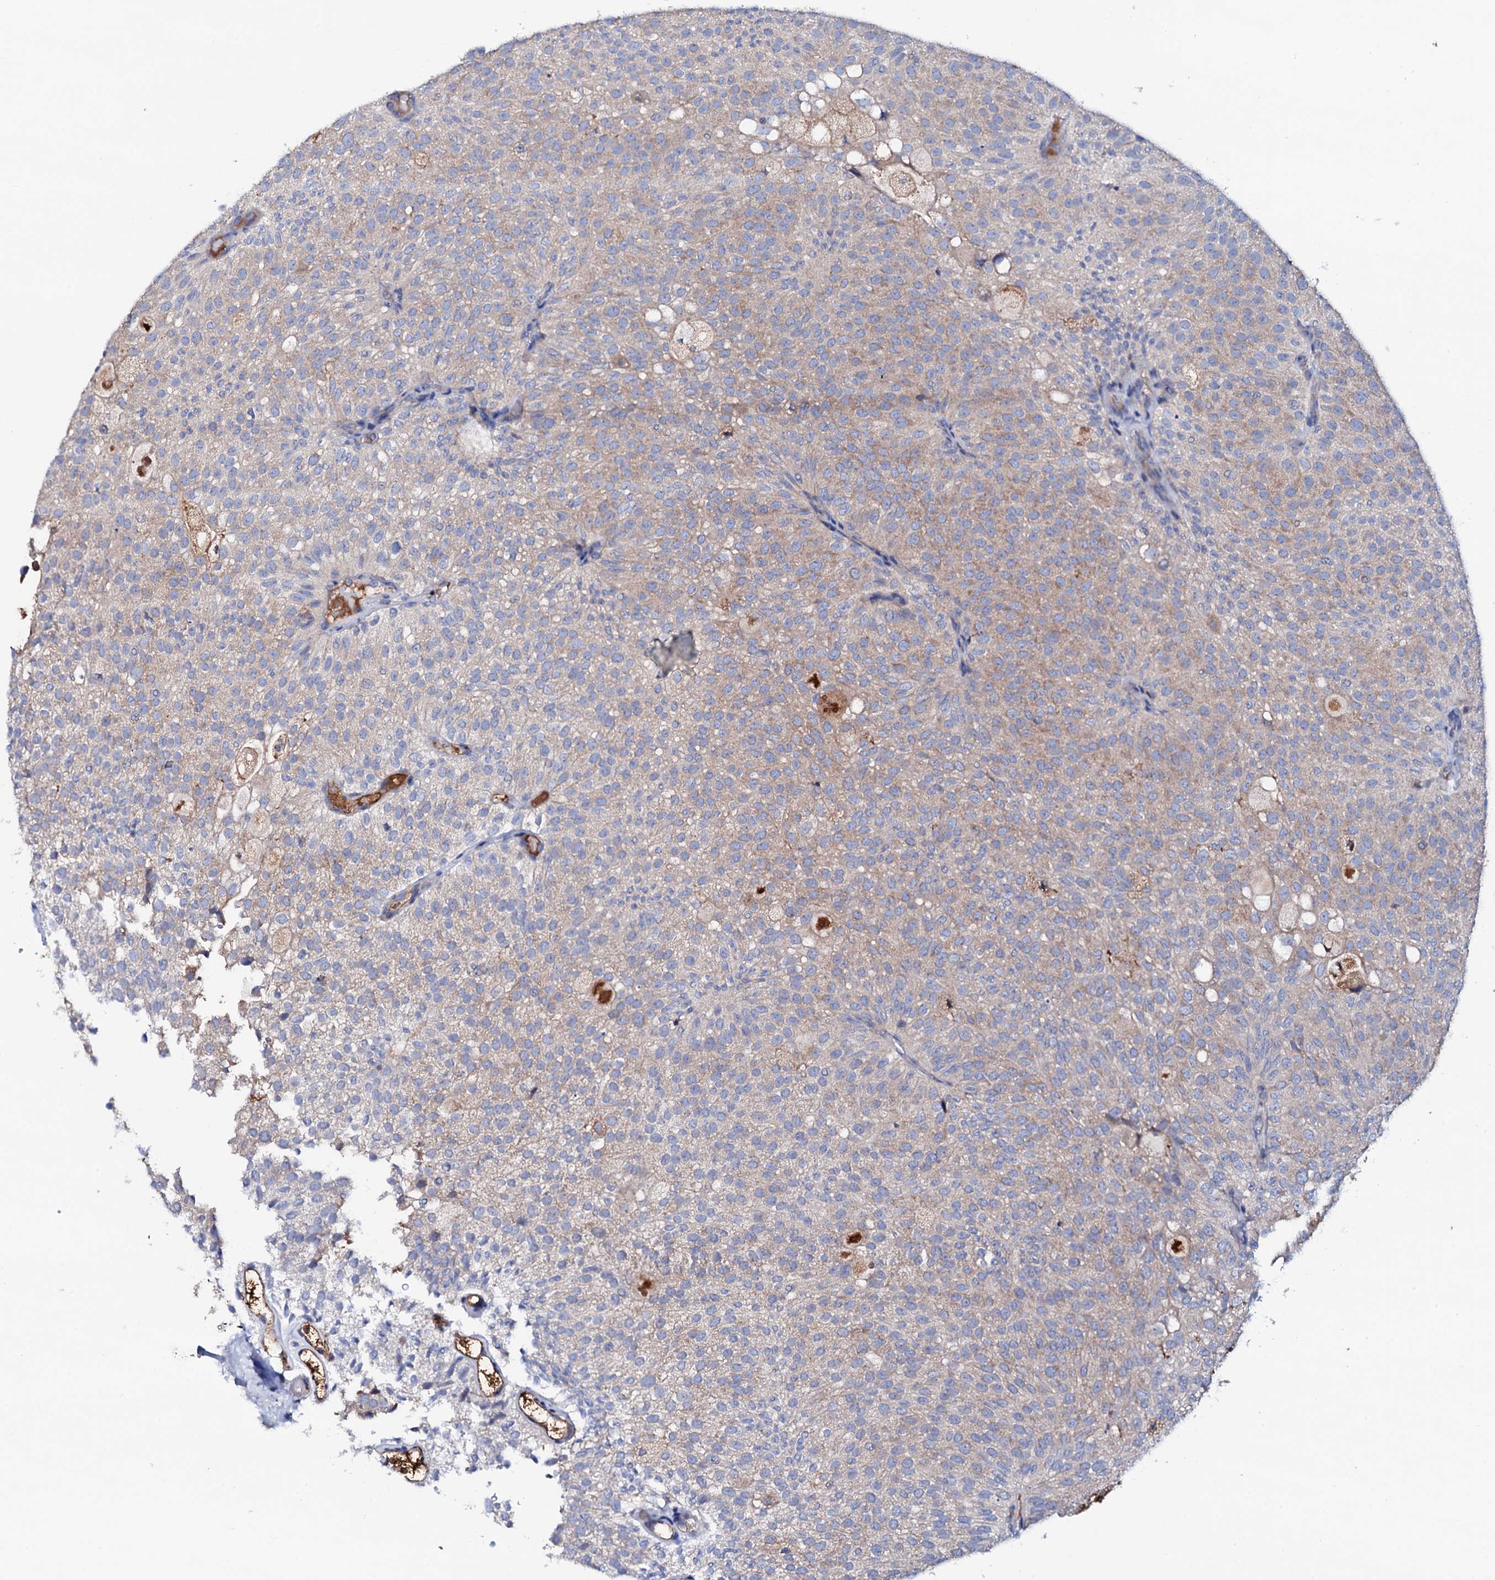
{"staining": {"intensity": "weak", "quantity": "25%-75%", "location": "cytoplasmic/membranous"}, "tissue": "urothelial cancer", "cell_type": "Tumor cells", "image_type": "cancer", "snomed": [{"axis": "morphology", "description": "Urothelial carcinoma, Low grade"}, {"axis": "topography", "description": "Urinary bladder"}], "caption": "Protein staining of low-grade urothelial carcinoma tissue shows weak cytoplasmic/membranous staining in about 25%-75% of tumor cells.", "gene": "TCAF2", "patient": {"sex": "male", "age": 78}}